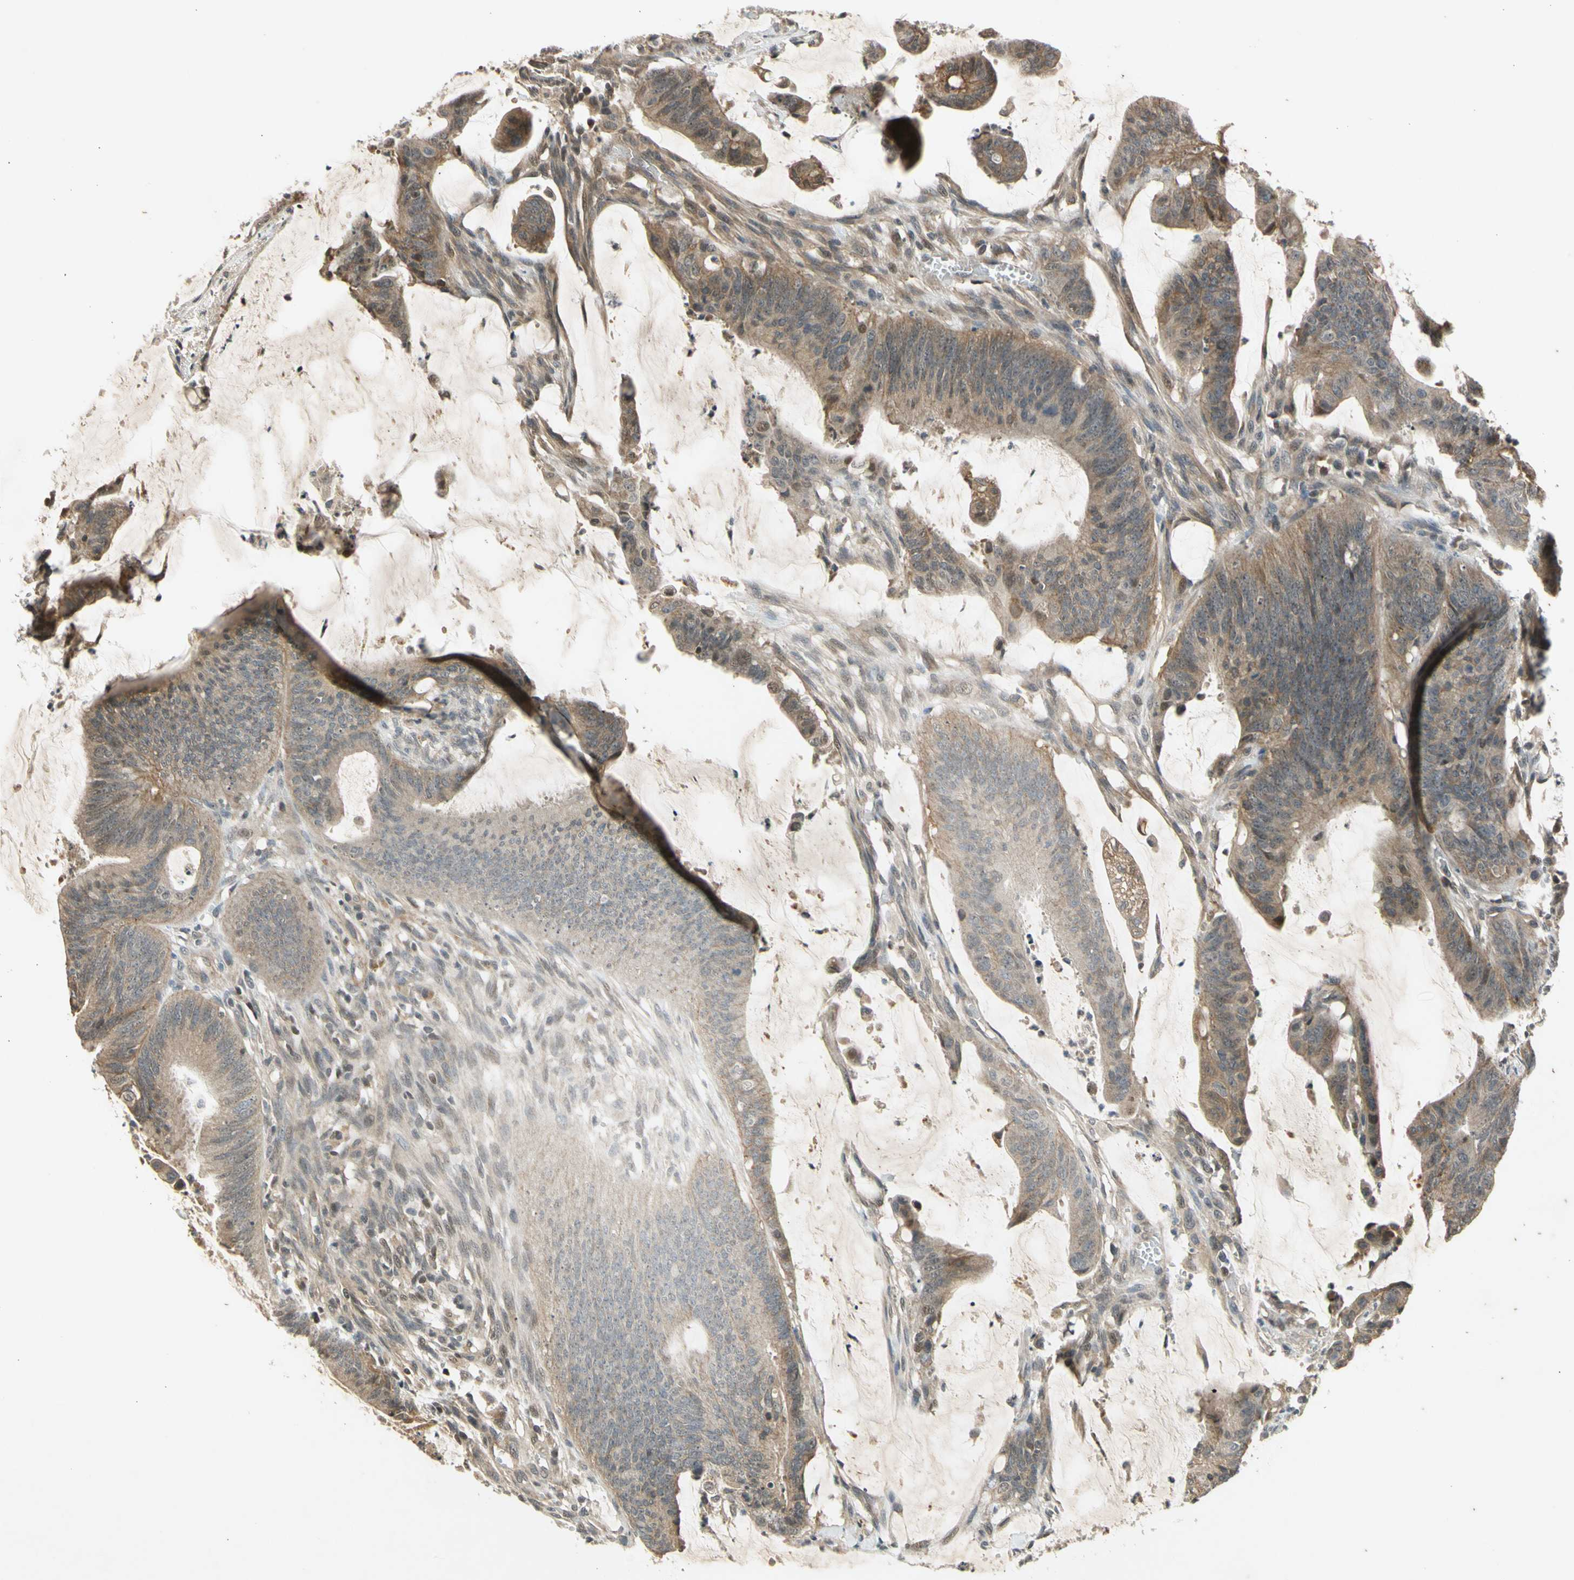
{"staining": {"intensity": "moderate", "quantity": "25%-75%", "location": "cytoplasmic/membranous"}, "tissue": "colorectal cancer", "cell_type": "Tumor cells", "image_type": "cancer", "snomed": [{"axis": "morphology", "description": "Adenocarcinoma, NOS"}, {"axis": "topography", "description": "Rectum"}], "caption": "An image showing moderate cytoplasmic/membranous positivity in about 25%-75% of tumor cells in colorectal cancer (adenocarcinoma), as visualized by brown immunohistochemical staining.", "gene": "EFNB2", "patient": {"sex": "female", "age": 66}}